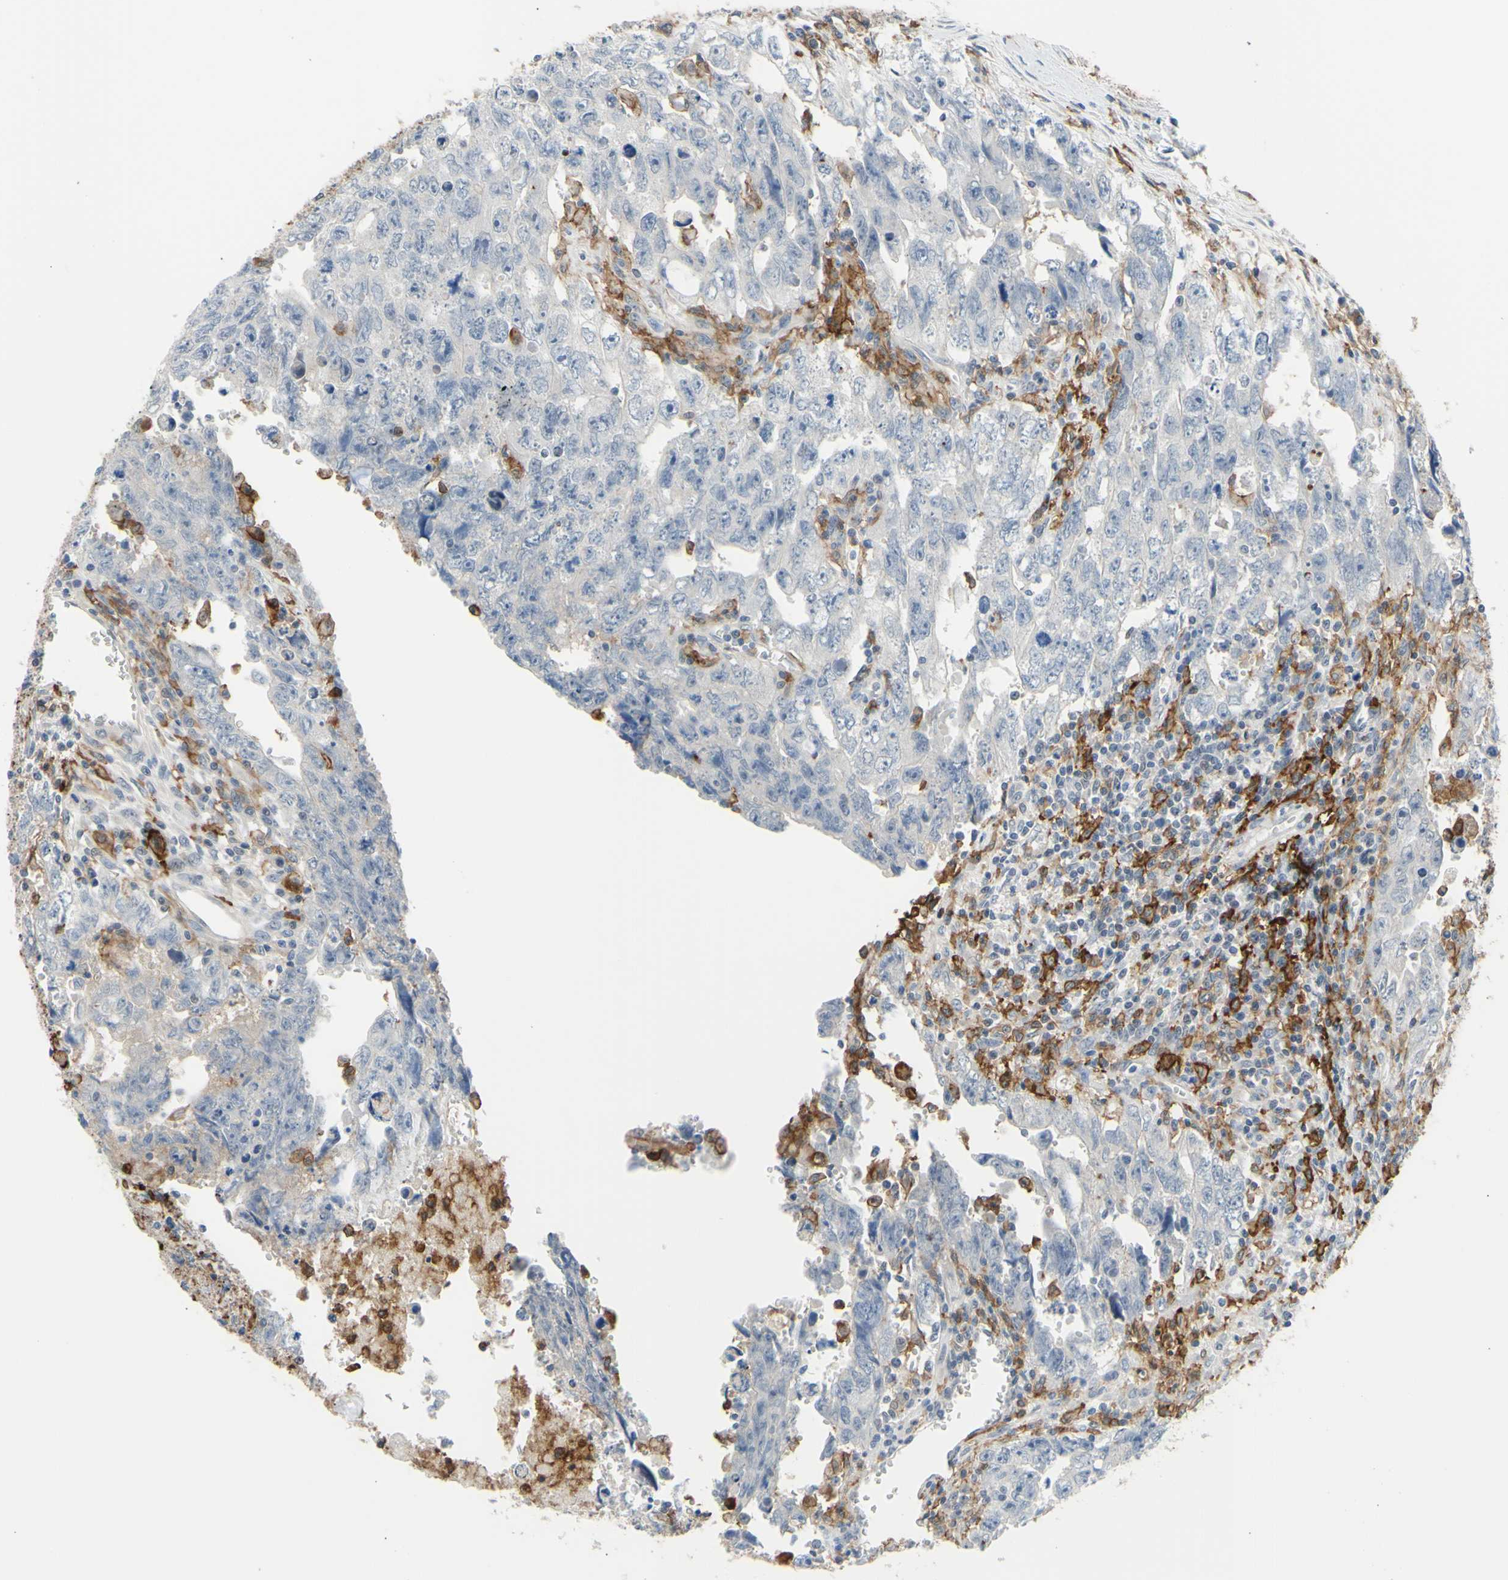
{"staining": {"intensity": "negative", "quantity": "none", "location": "none"}, "tissue": "testis cancer", "cell_type": "Tumor cells", "image_type": "cancer", "snomed": [{"axis": "morphology", "description": "Carcinoma, Embryonal, NOS"}, {"axis": "topography", "description": "Testis"}], "caption": "High magnification brightfield microscopy of testis cancer (embryonal carcinoma) stained with DAB (brown) and counterstained with hematoxylin (blue): tumor cells show no significant staining.", "gene": "FCGR2A", "patient": {"sex": "male", "age": 28}}